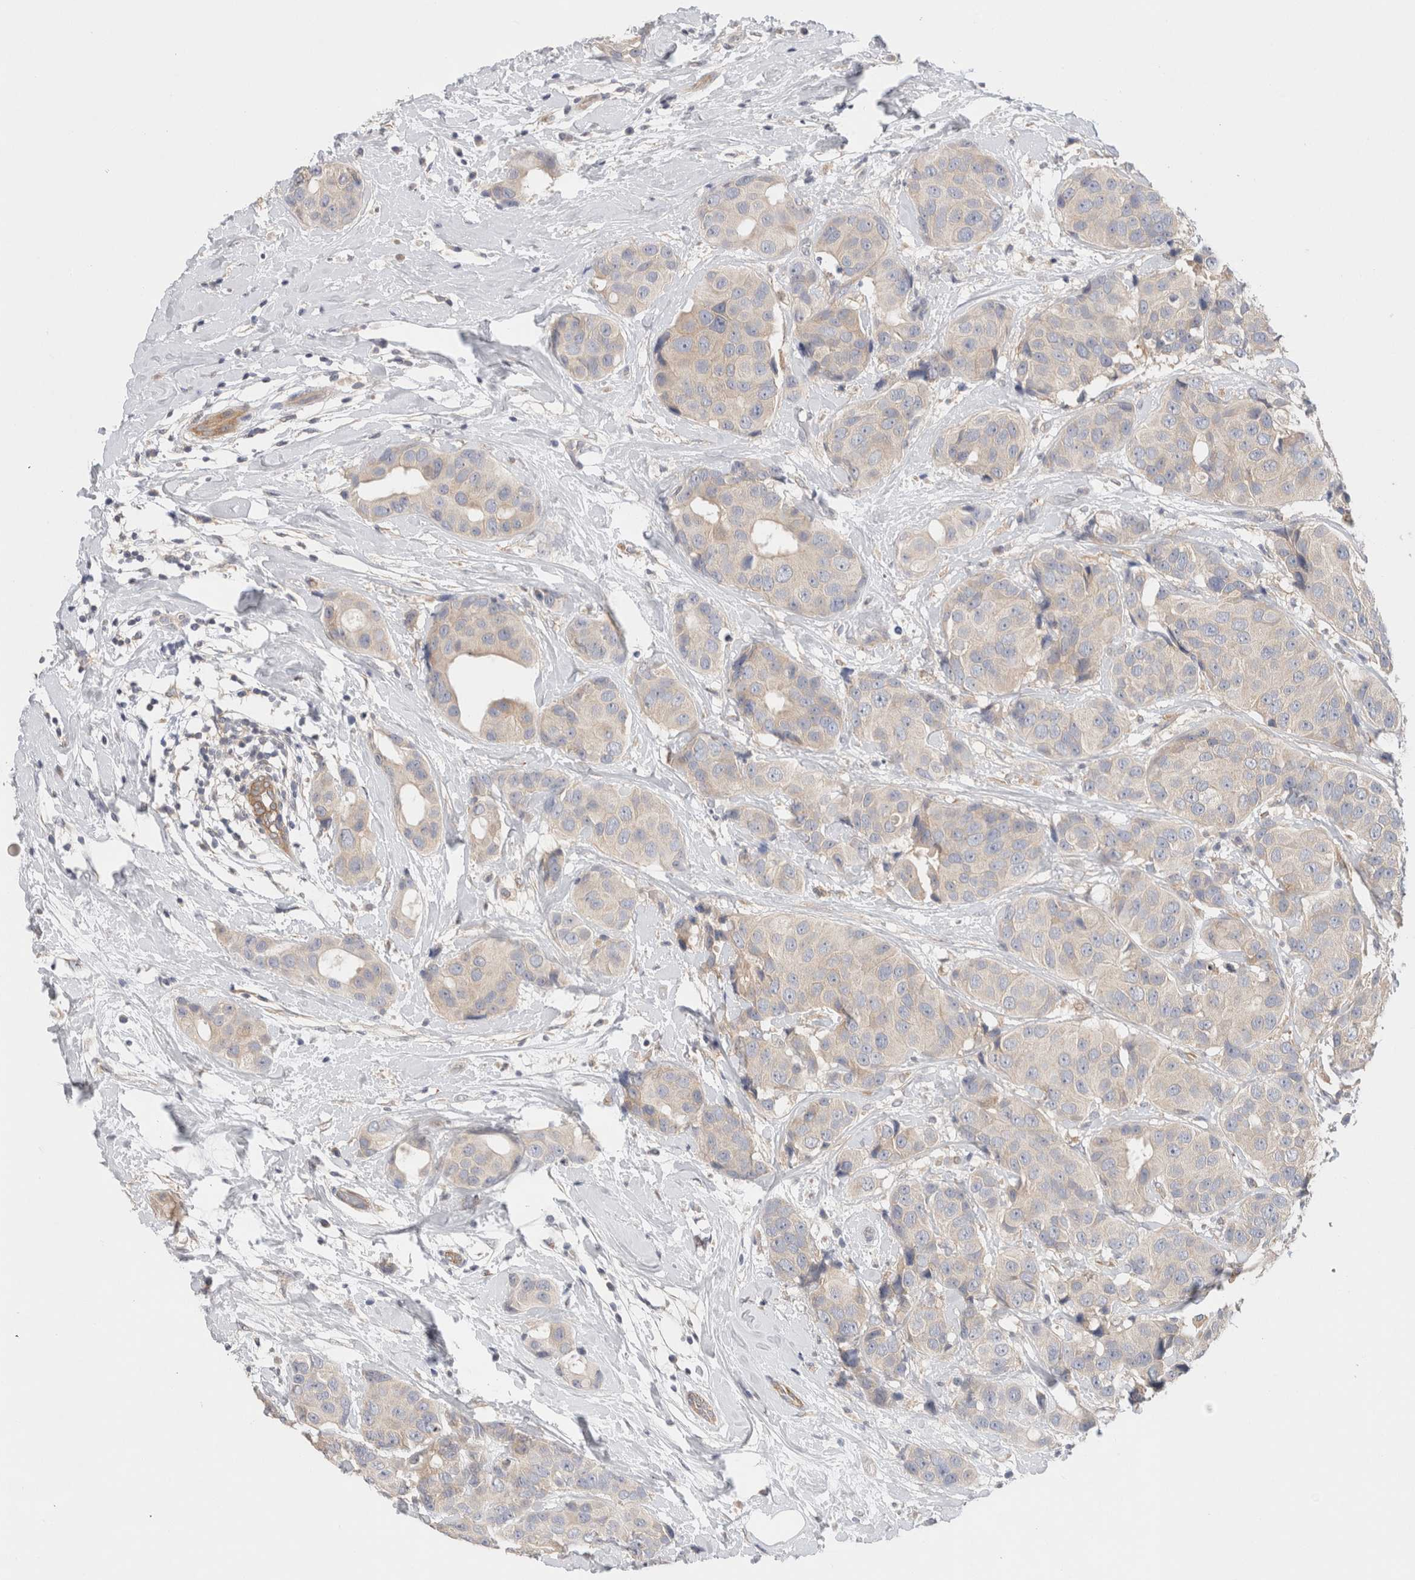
{"staining": {"intensity": "weak", "quantity": "<25%", "location": "cytoplasmic/membranous"}, "tissue": "breast cancer", "cell_type": "Tumor cells", "image_type": "cancer", "snomed": [{"axis": "morphology", "description": "Normal tissue, NOS"}, {"axis": "morphology", "description": "Duct carcinoma"}, {"axis": "topography", "description": "Breast"}], "caption": "DAB immunohistochemical staining of human invasive ductal carcinoma (breast) reveals no significant staining in tumor cells. (DAB (3,3'-diaminobenzidine) IHC visualized using brightfield microscopy, high magnification).", "gene": "SGK3", "patient": {"sex": "female", "age": 39}}